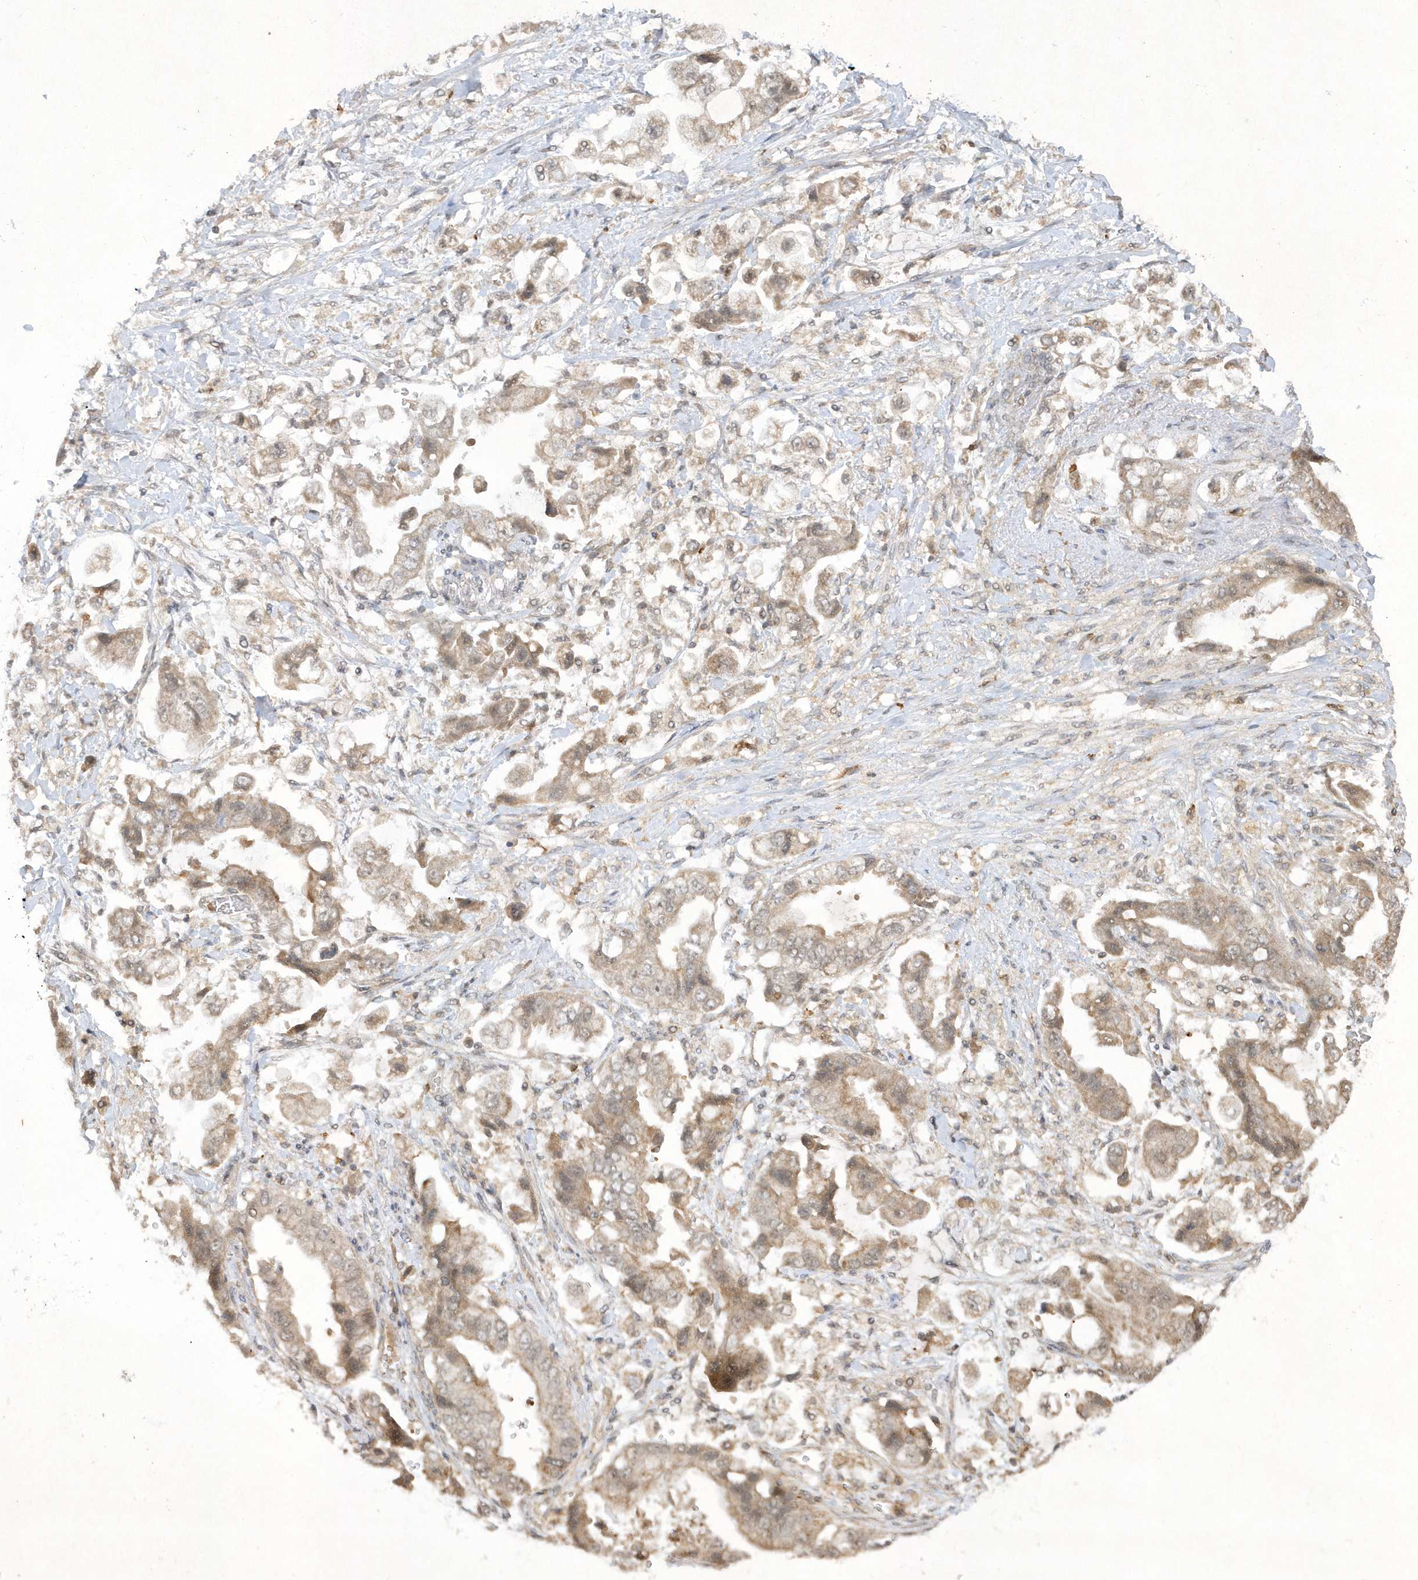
{"staining": {"intensity": "weak", "quantity": "25%-75%", "location": "cytoplasmic/membranous"}, "tissue": "stomach cancer", "cell_type": "Tumor cells", "image_type": "cancer", "snomed": [{"axis": "morphology", "description": "Adenocarcinoma, NOS"}, {"axis": "topography", "description": "Stomach"}], "caption": "Human stomach cancer stained with a protein marker exhibits weak staining in tumor cells.", "gene": "ZNF213", "patient": {"sex": "male", "age": 62}}